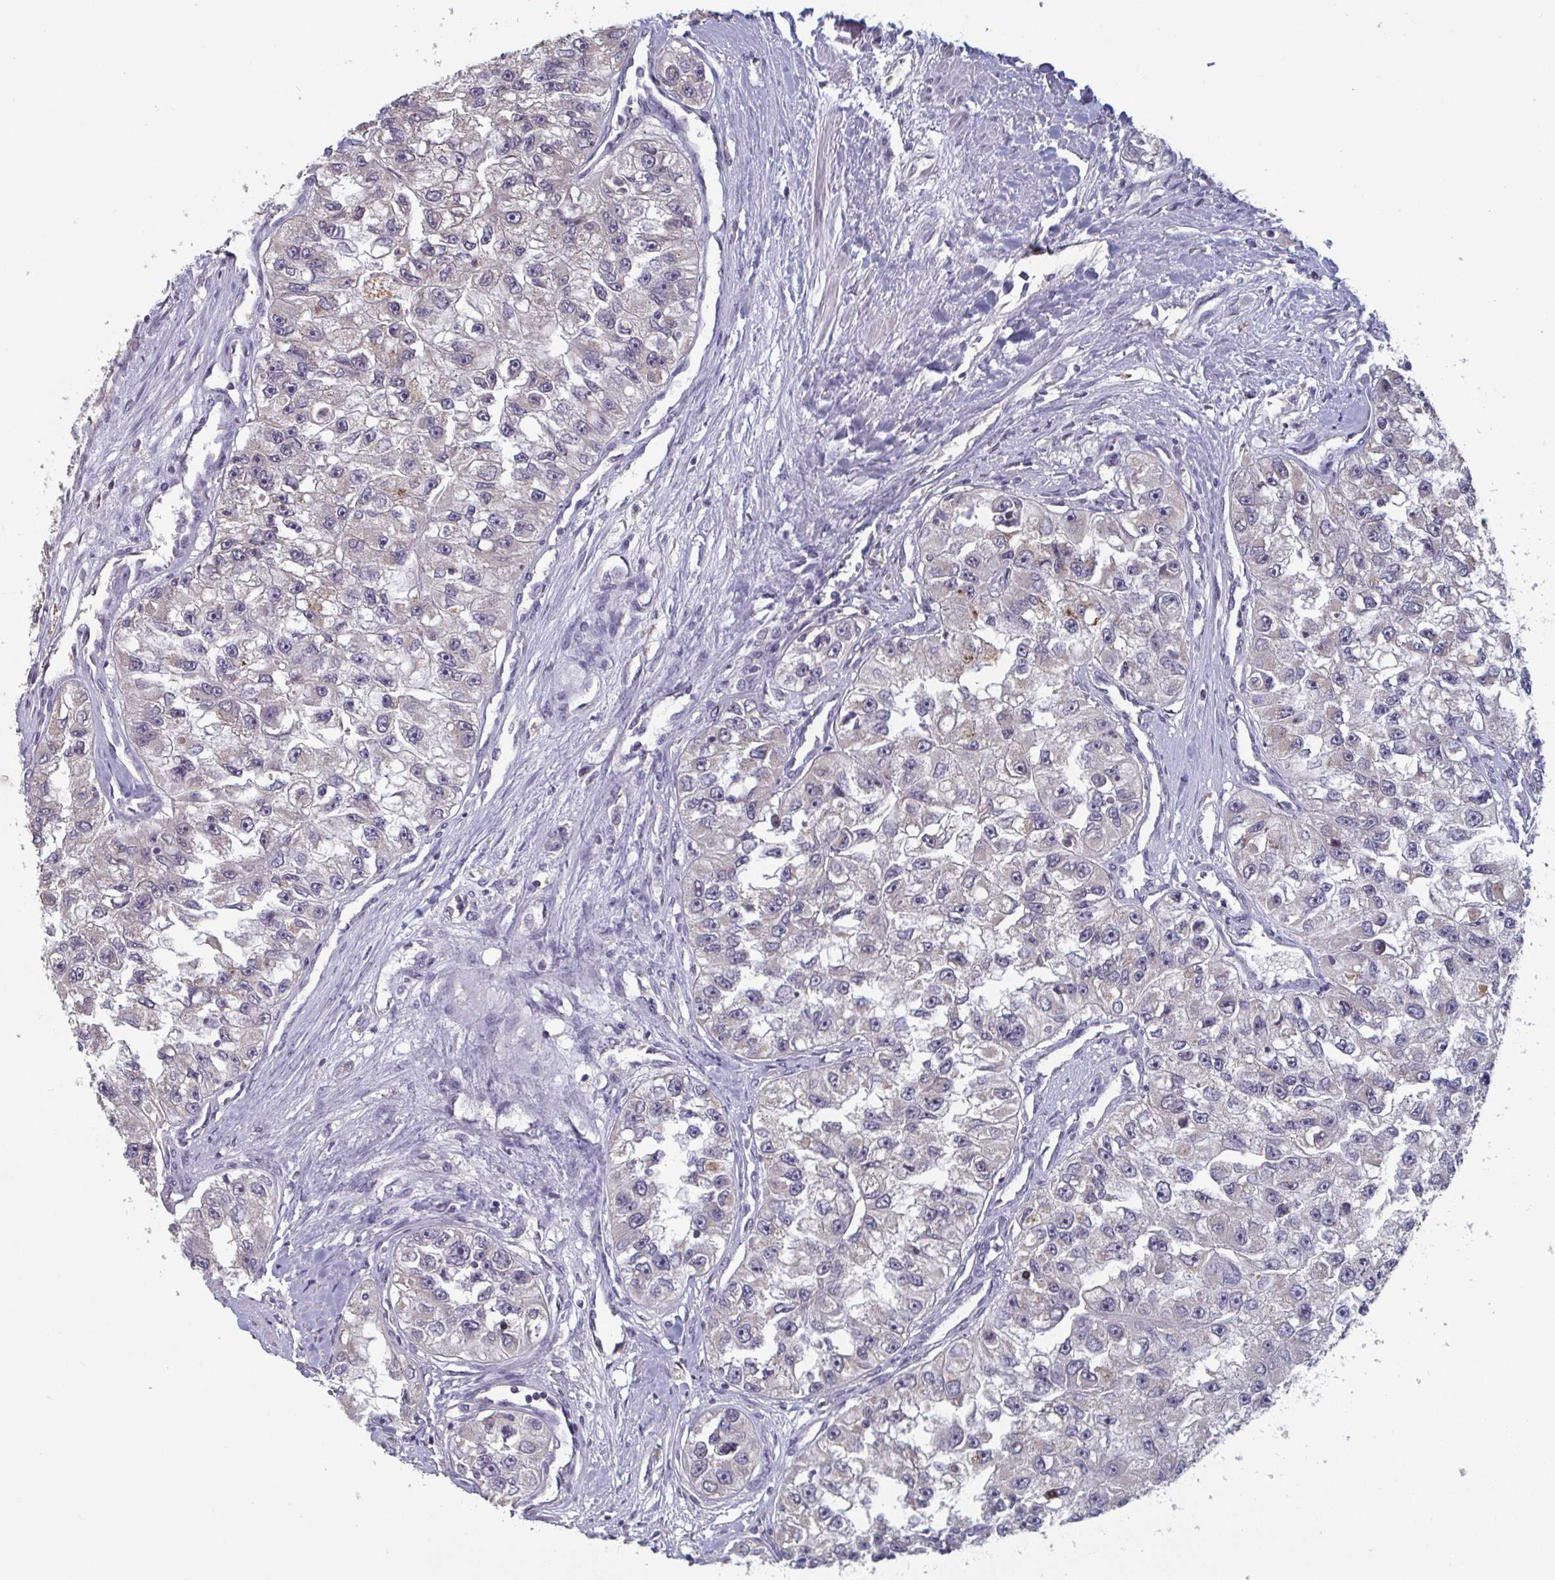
{"staining": {"intensity": "moderate", "quantity": "<25%", "location": "cytoplasmic/membranous"}, "tissue": "renal cancer", "cell_type": "Tumor cells", "image_type": "cancer", "snomed": [{"axis": "morphology", "description": "Adenocarcinoma, NOS"}, {"axis": "topography", "description": "Kidney"}], "caption": "Protein expression analysis of renal cancer (adenocarcinoma) displays moderate cytoplasmic/membranous positivity in about <25% of tumor cells. Nuclei are stained in blue.", "gene": "LIX1", "patient": {"sex": "male", "age": 63}}